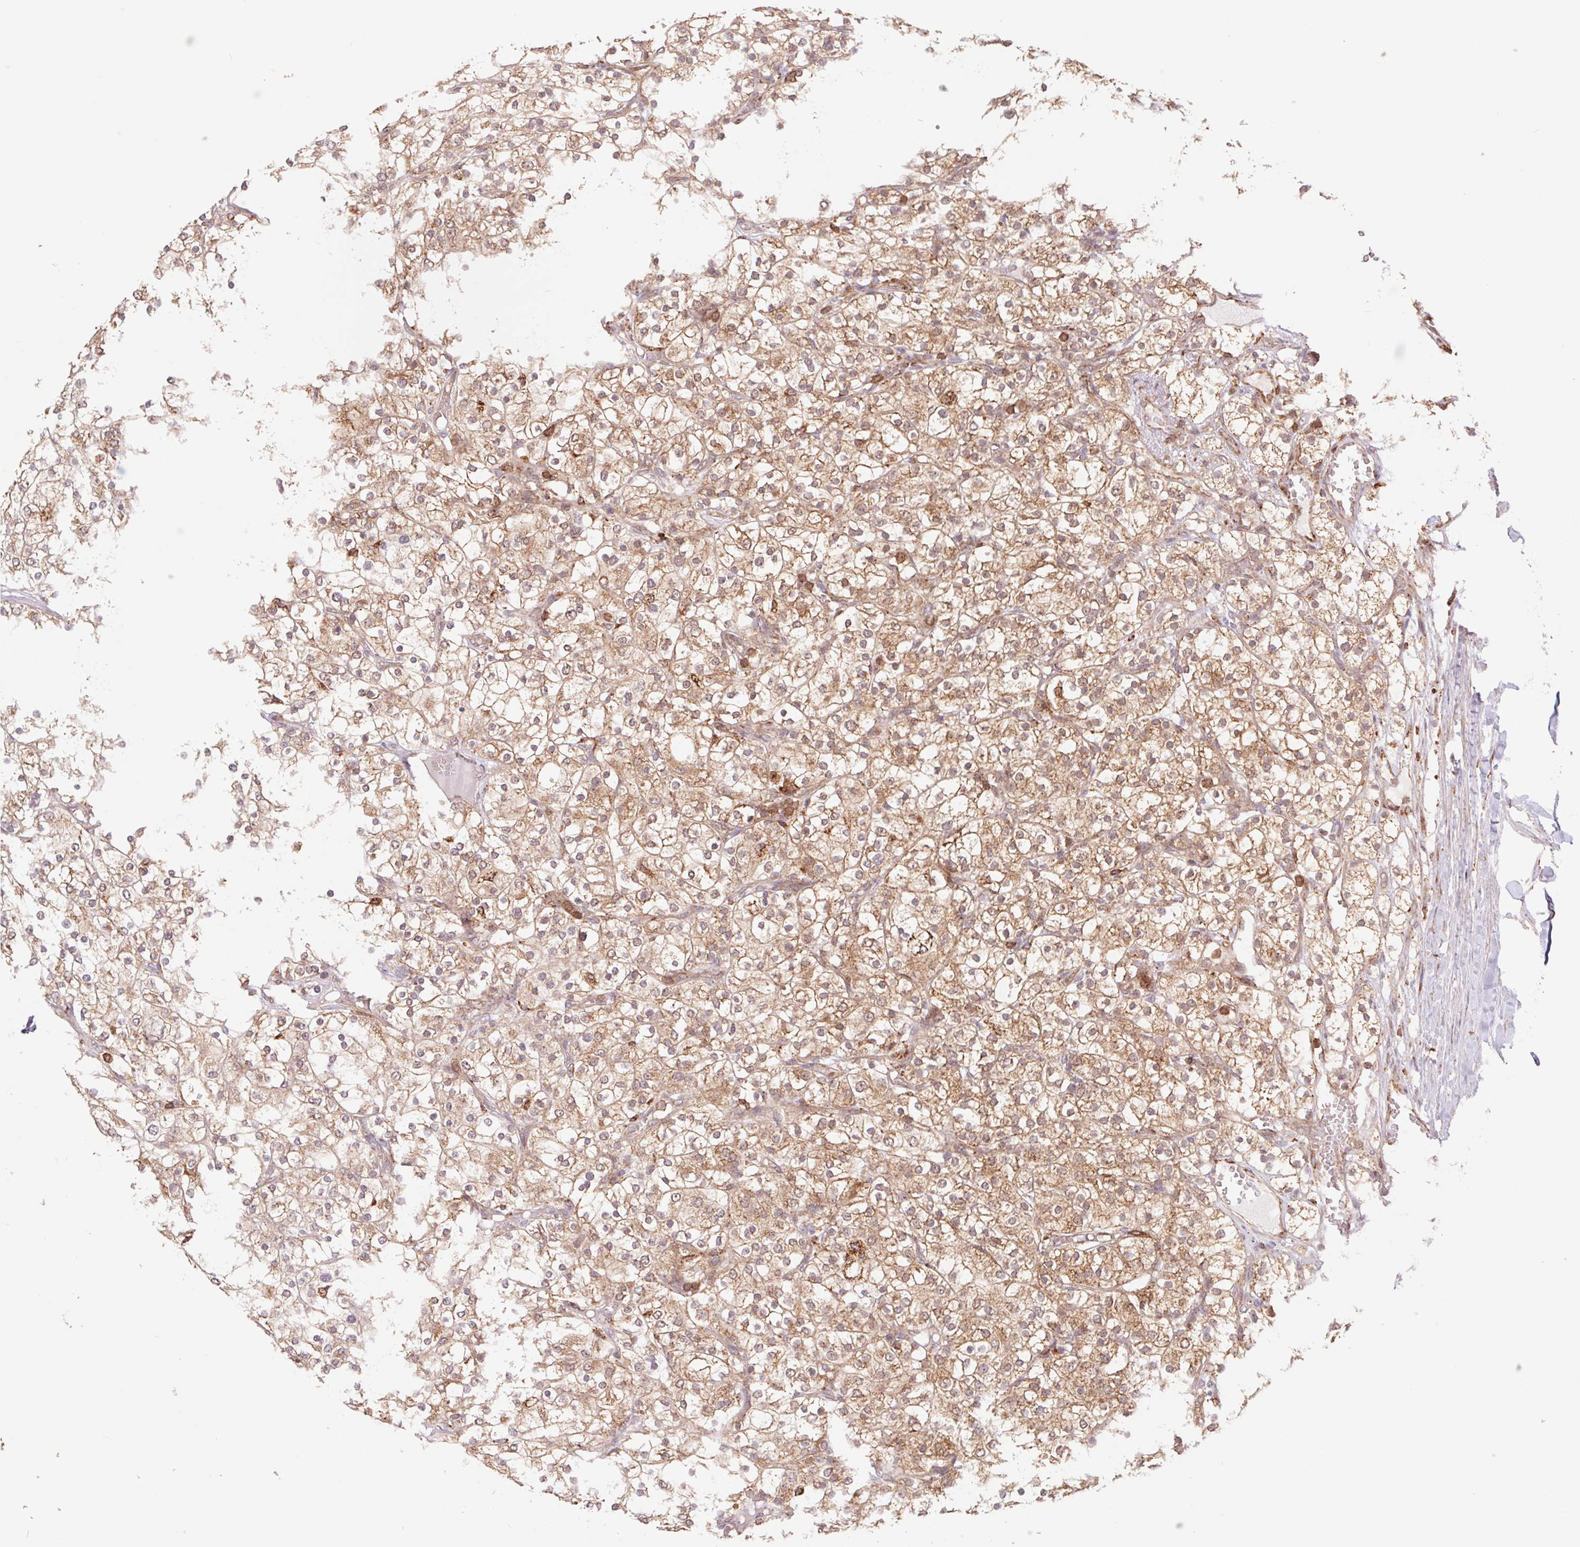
{"staining": {"intensity": "moderate", "quantity": ">75%", "location": "cytoplasmic/membranous"}, "tissue": "renal cancer", "cell_type": "Tumor cells", "image_type": "cancer", "snomed": [{"axis": "morphology", "description": "Adenocarcinoma, NOS"}, {"axis": "topography", "description": "Kidney"}], "caption": "Immunohistochemistry staining of renal adenocarcinoma, which reveals medium levels of moderate cytoplasmic/membranous expression in approximately >75% of tumor cells indicating moderate cytoplasmic/membranous protein positivity. The staining was performed using DAB (brown) for protein detection and nuclei were counterstained in hematoxylin (blue).", "gene": "URM1", "patient": {"sex": "male", "age": 80}}